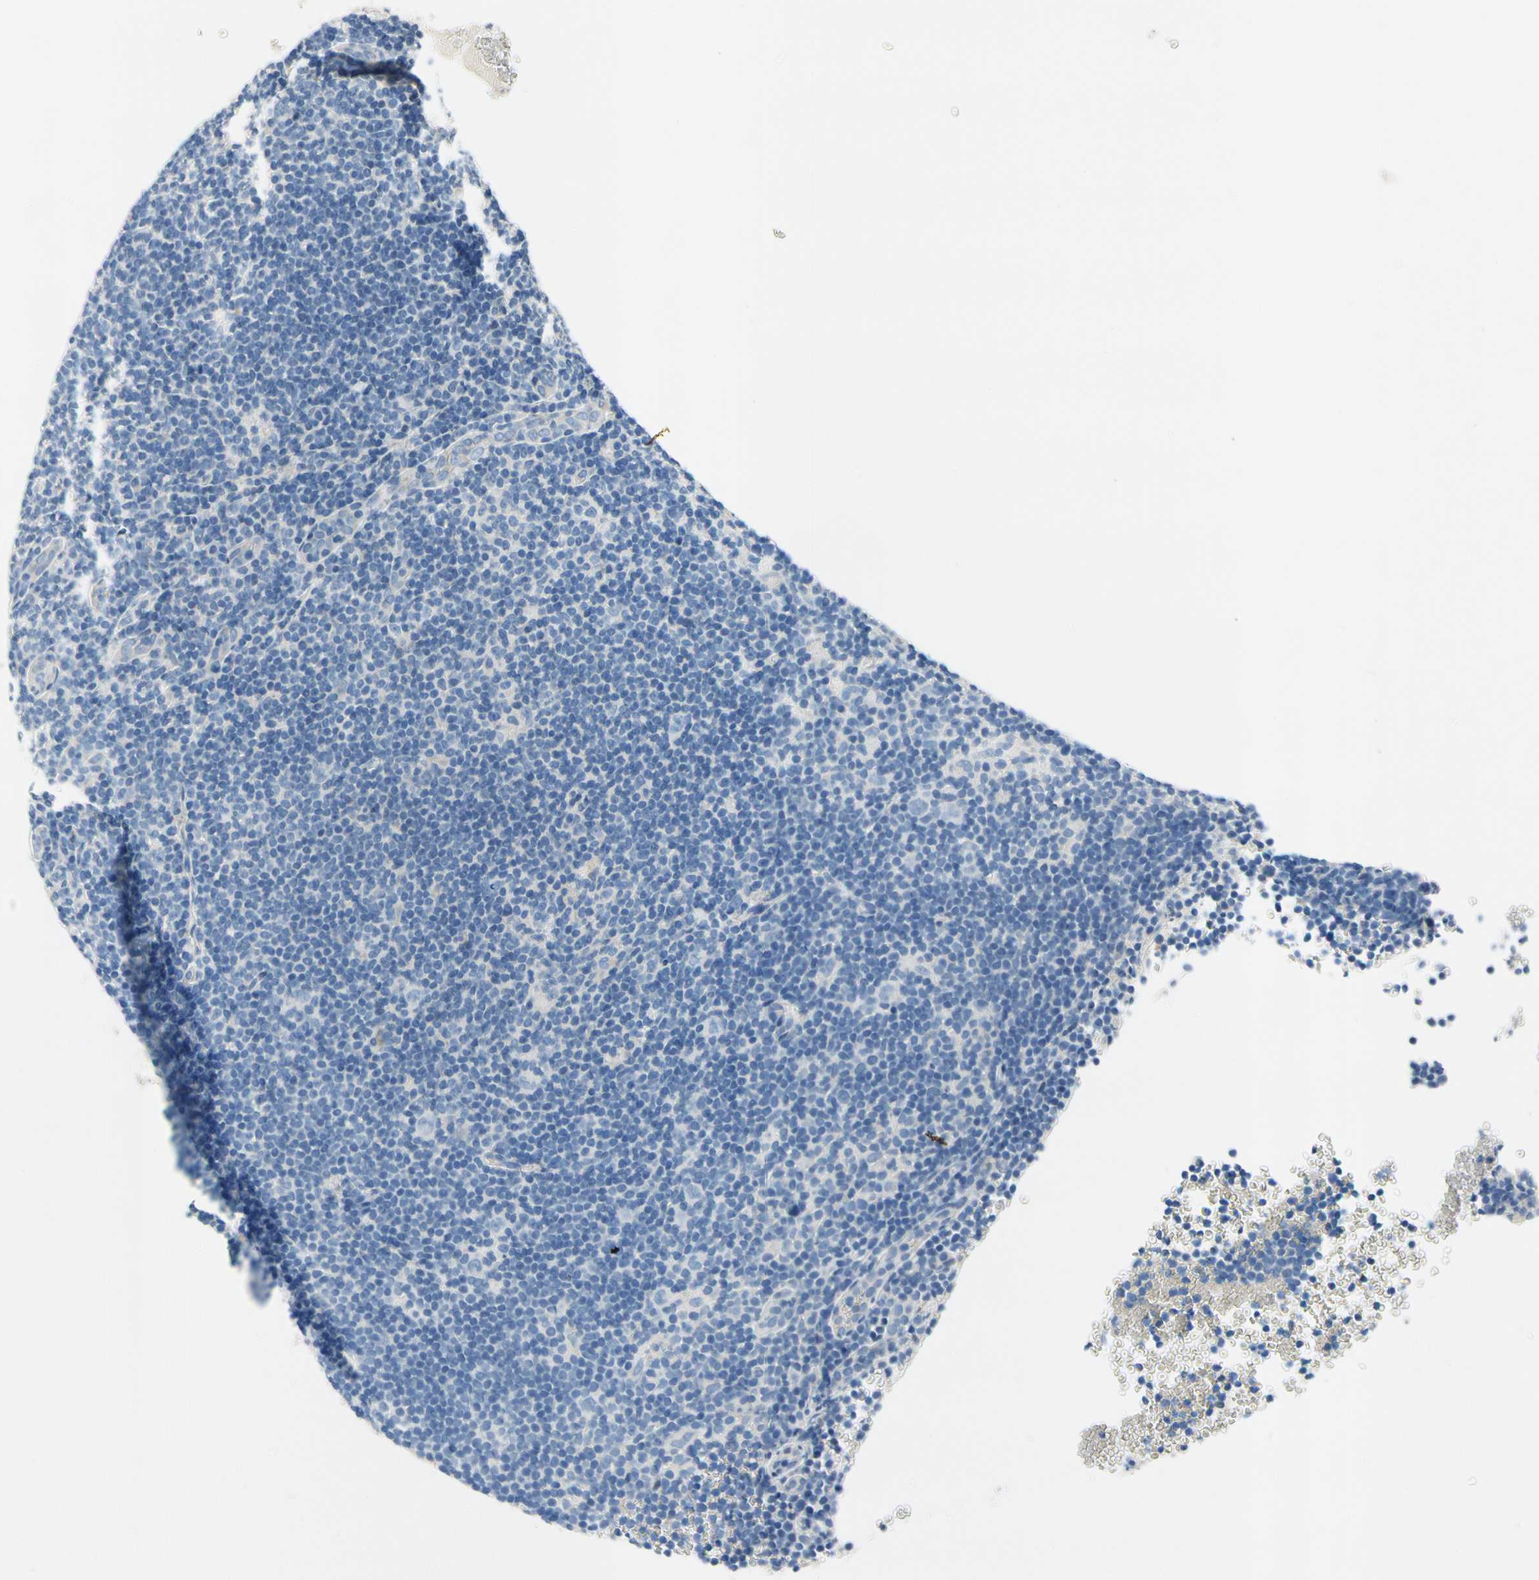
{"staining": {"intensity": "negative", "quantity": "none", "location": "none"}, "tissue": "lymphoma", "cell_type": "Tumor cells", "image_type": "cancer", "snomed": [{"axis": "morphology", "description": "Hodgkin's disease, NOS"}, {"axis": "topography", "description": "Lymph node"}], "caption": "Protein analysis of Hodgkin's disease displays no significant staining in tumor cells.", "gene": "CA14", "patient": {"sex": "female", "age": 57}}